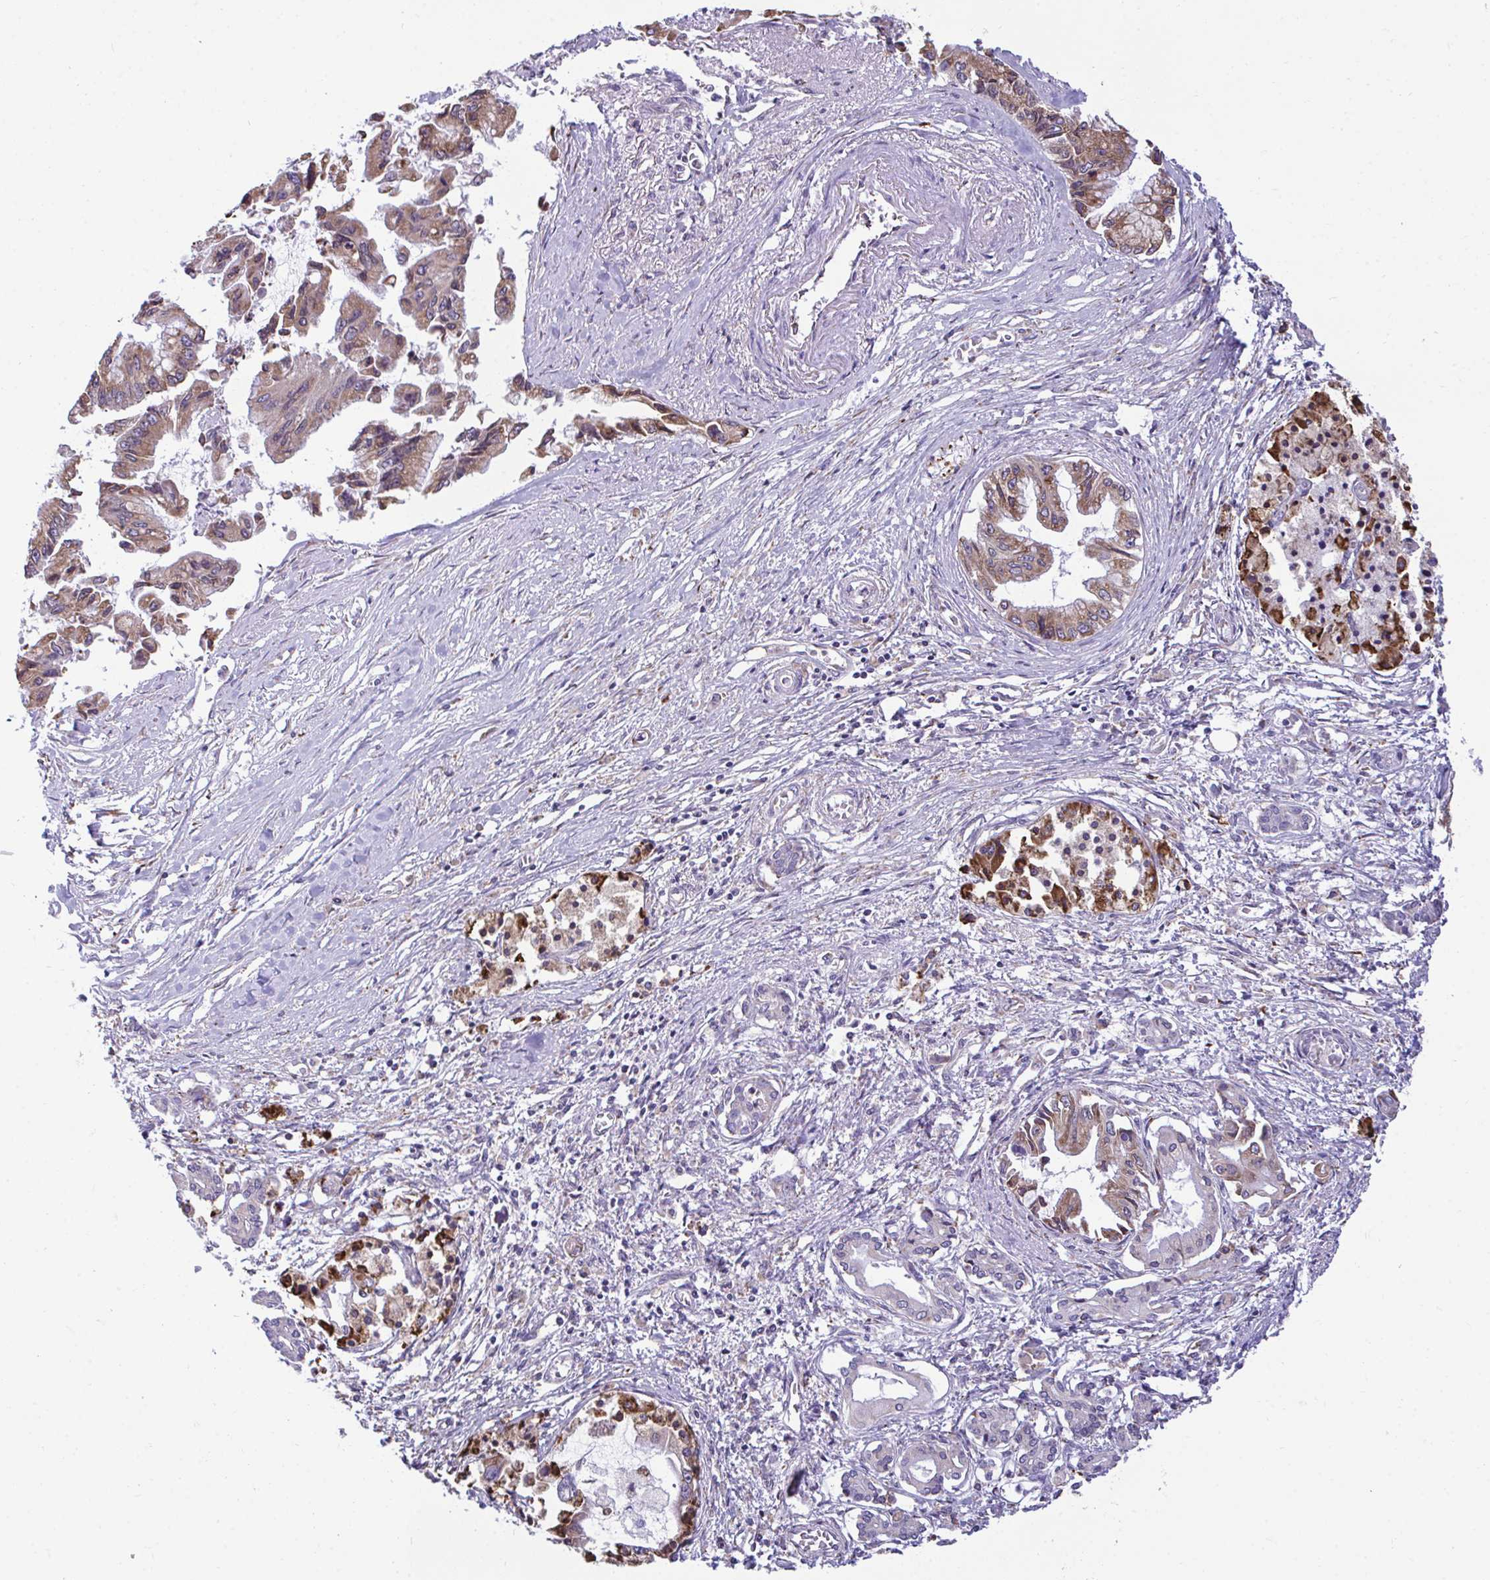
{"staining": {"intensity": "moderate", "quantity": ">75%", "location": "cytoplasmic/membranous"}, "tissue": "pancreatic cancer", "cell_type": "Tumor cells", "image_type": "cancer", "snomed": [{"axis": "morphology", "description": "Adenocarcinoma, NOS"}, {"axis": "topography", "description": "Pancreas"}], "caption": "Human pancreatic cancer stained with a brown dye reveals moderate cytoplasmic/membranous positive positivity in approximately >75% of tumor cells.", "gene": "PIGK", "patient": {"sex": "male", "age": 84}}